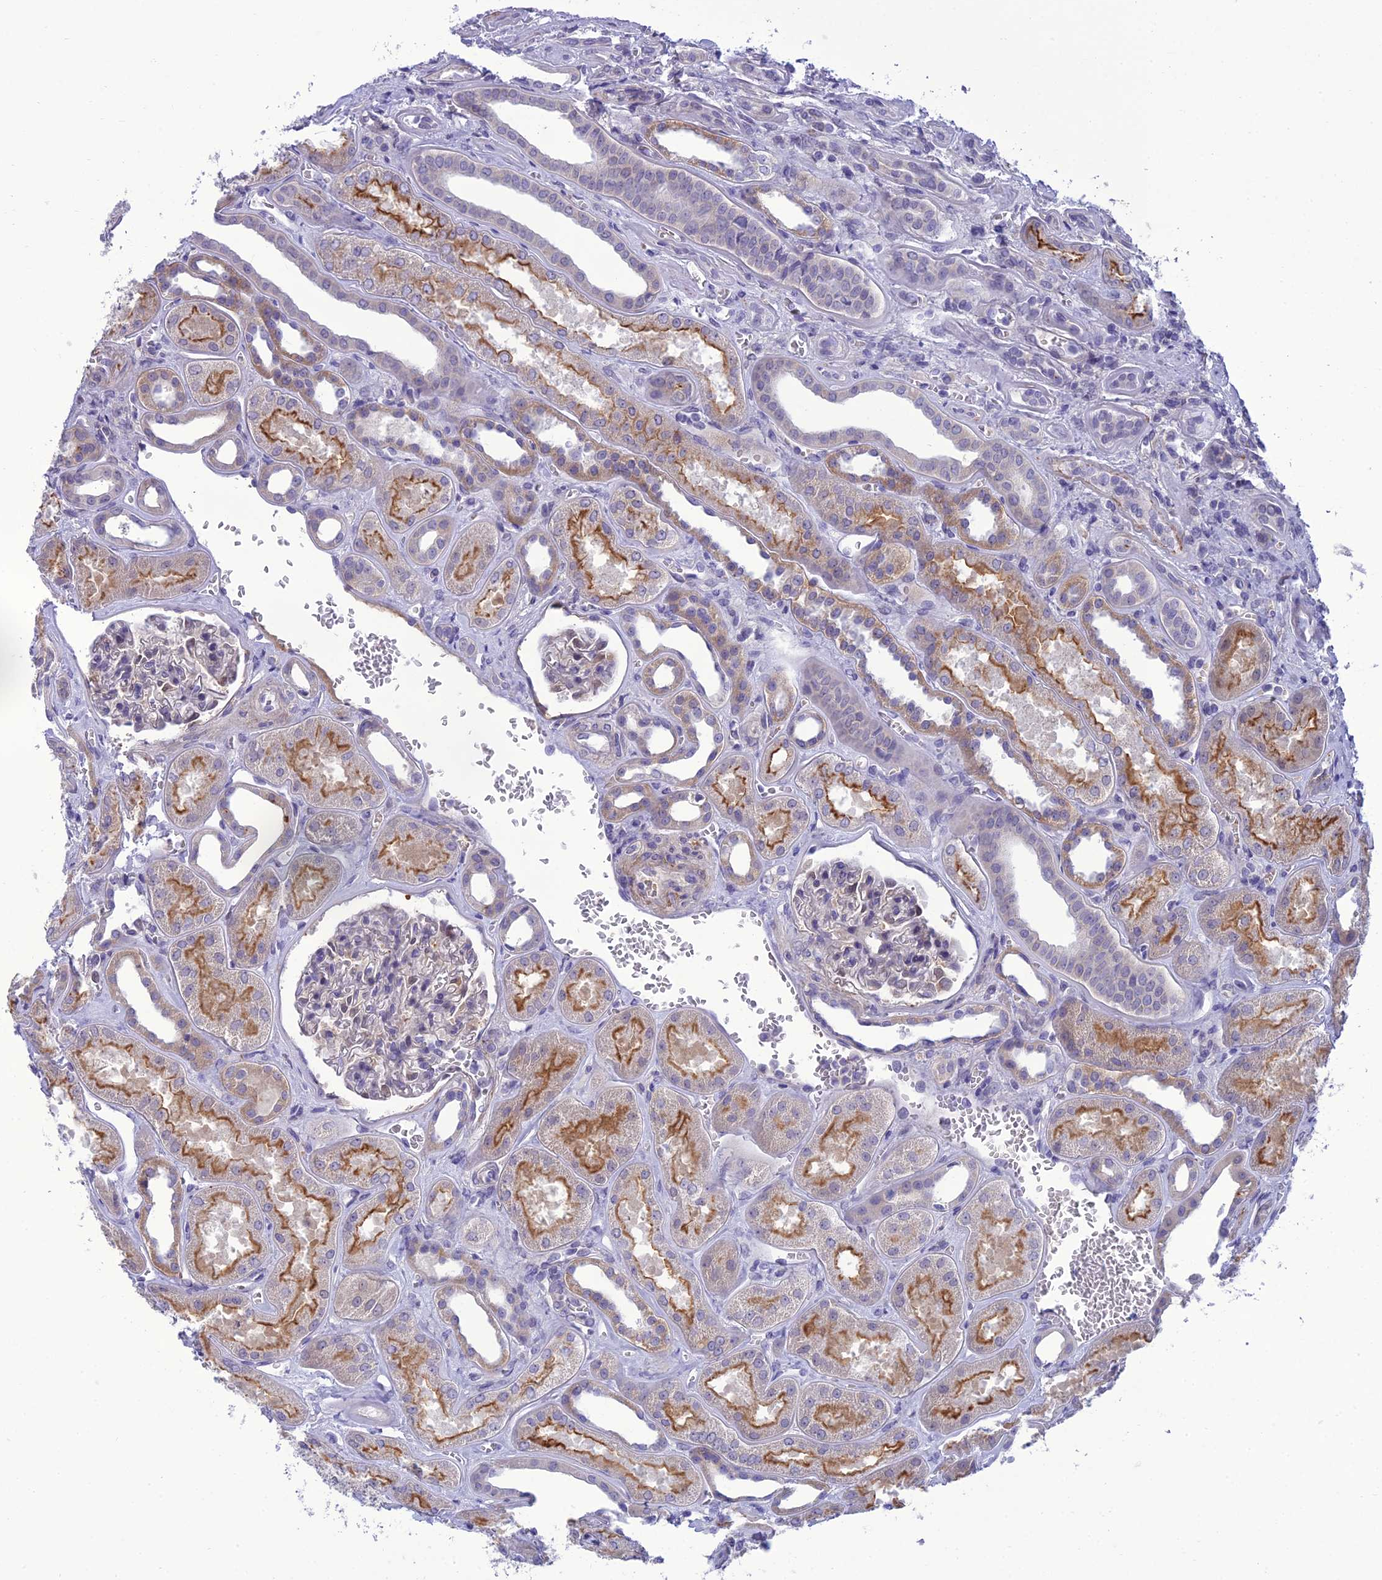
{"staining": {"intensity": "negative", "quantity": "none", "location": "none"}, "tissue": "kidney", "cell_type": "Cells in glomeruli", "image_type": "normal", "snomed": [{"axis": "morphology", "description": "Normal tissue, NOS"}, {"axis": "morphology", "description": "Adenocarcinoma, NOS"}, {"axis": "topography", "description": "Kidney"}], "caption": "Unremarkable kidney was stained to show a protein in brown. There is no significant positivity in cells in glomeruli. (DAB (3,3'-diaminobenzidine) immunohistochemistry, high magnification).", "gene": "ANKS4B", "patient": {"sex": "female", "age": 68}}